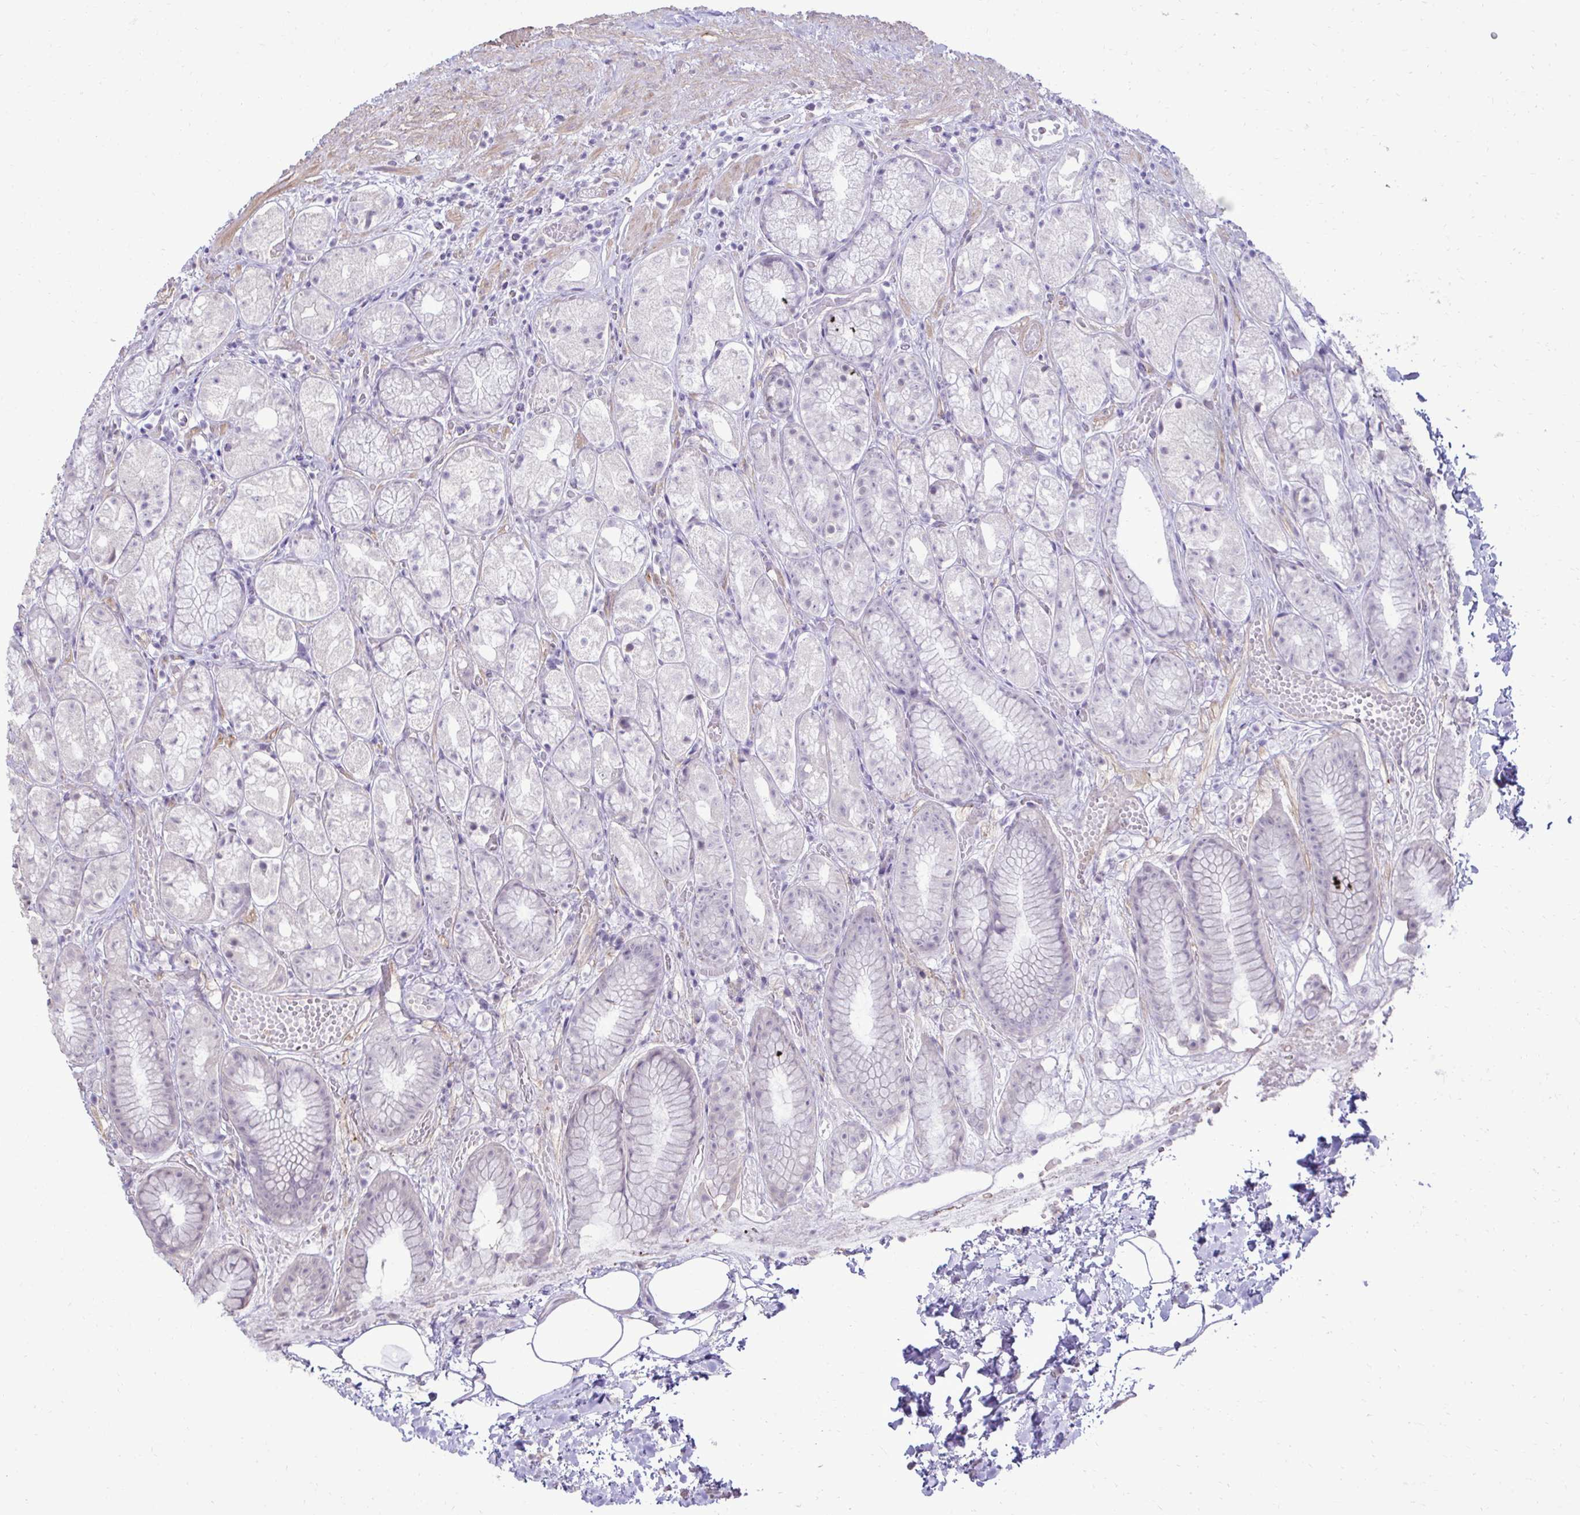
{"staining": {"intensity": "negative", "quantity": "none", "location": "none"}, "tissue": "stomach", "cell_type": "Glandular cells", "image_type": "normal", "snomed": [{"axis": "morphology", "description": "Normal tissue, NOS"}, {"axis": "topography", "description": "Stomach"}], "caption": "Glandular cells show no significant protein positivity in benign stomach. (DAB (3,3'-diaminobenzidine) immunohistochemistry (IHC) with hematoxylin counter stain).", "gene": "SLC30A3", "patient": {"sex": "male", "age": 70}}